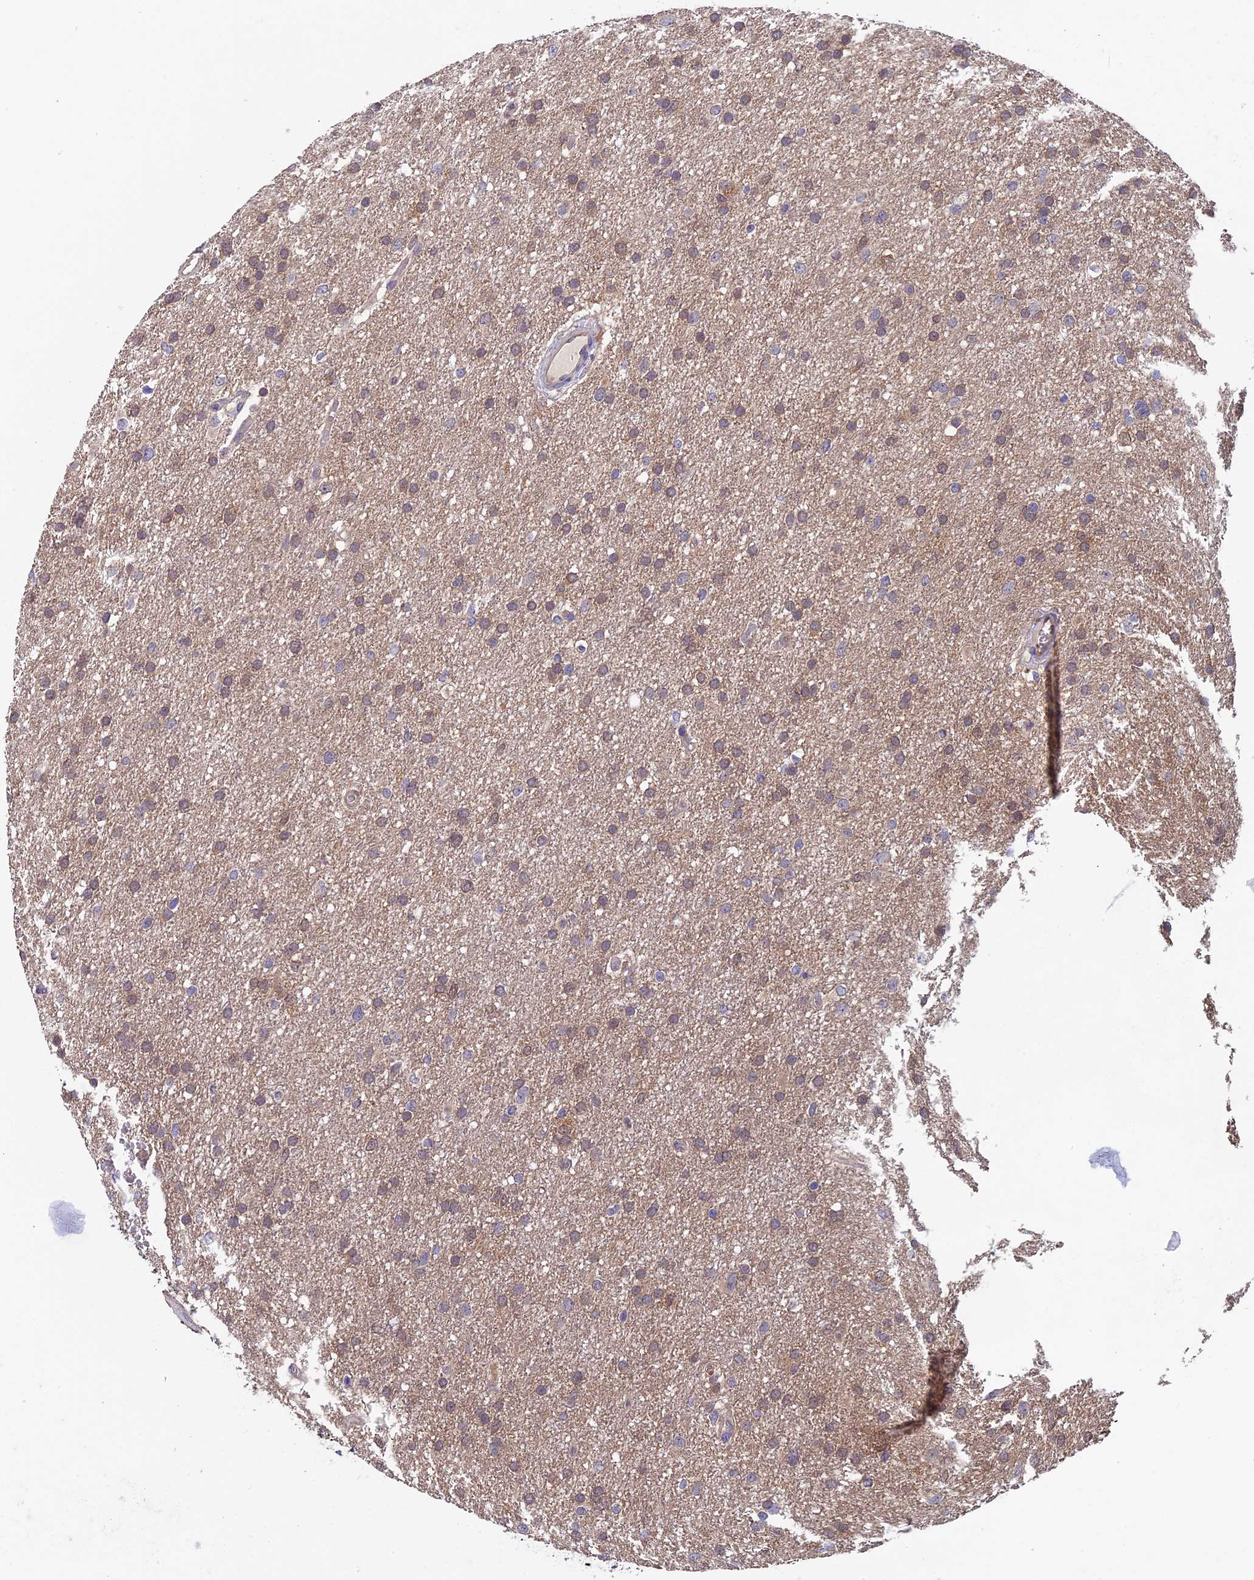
{"staining": {"intensity": "weak", "quantity": ">75%", "location": "cytoplasmic/membranous"}, "tissue": "glioma", "cell_type": "Tumor cells", "image_type": "cancer", "snomed": [{"axis": "morphology", "description": "Glioma, malignant, High grade"}, {"axis": "topography", "description": "Cerebral cortex"}], "caption": "Weak cytoplasmic/membranous protein staining is present in approximately >75% of tumor cells in glioma.", "gene": "LCMT1", "patient": {"sex": "female", "age": 36}}